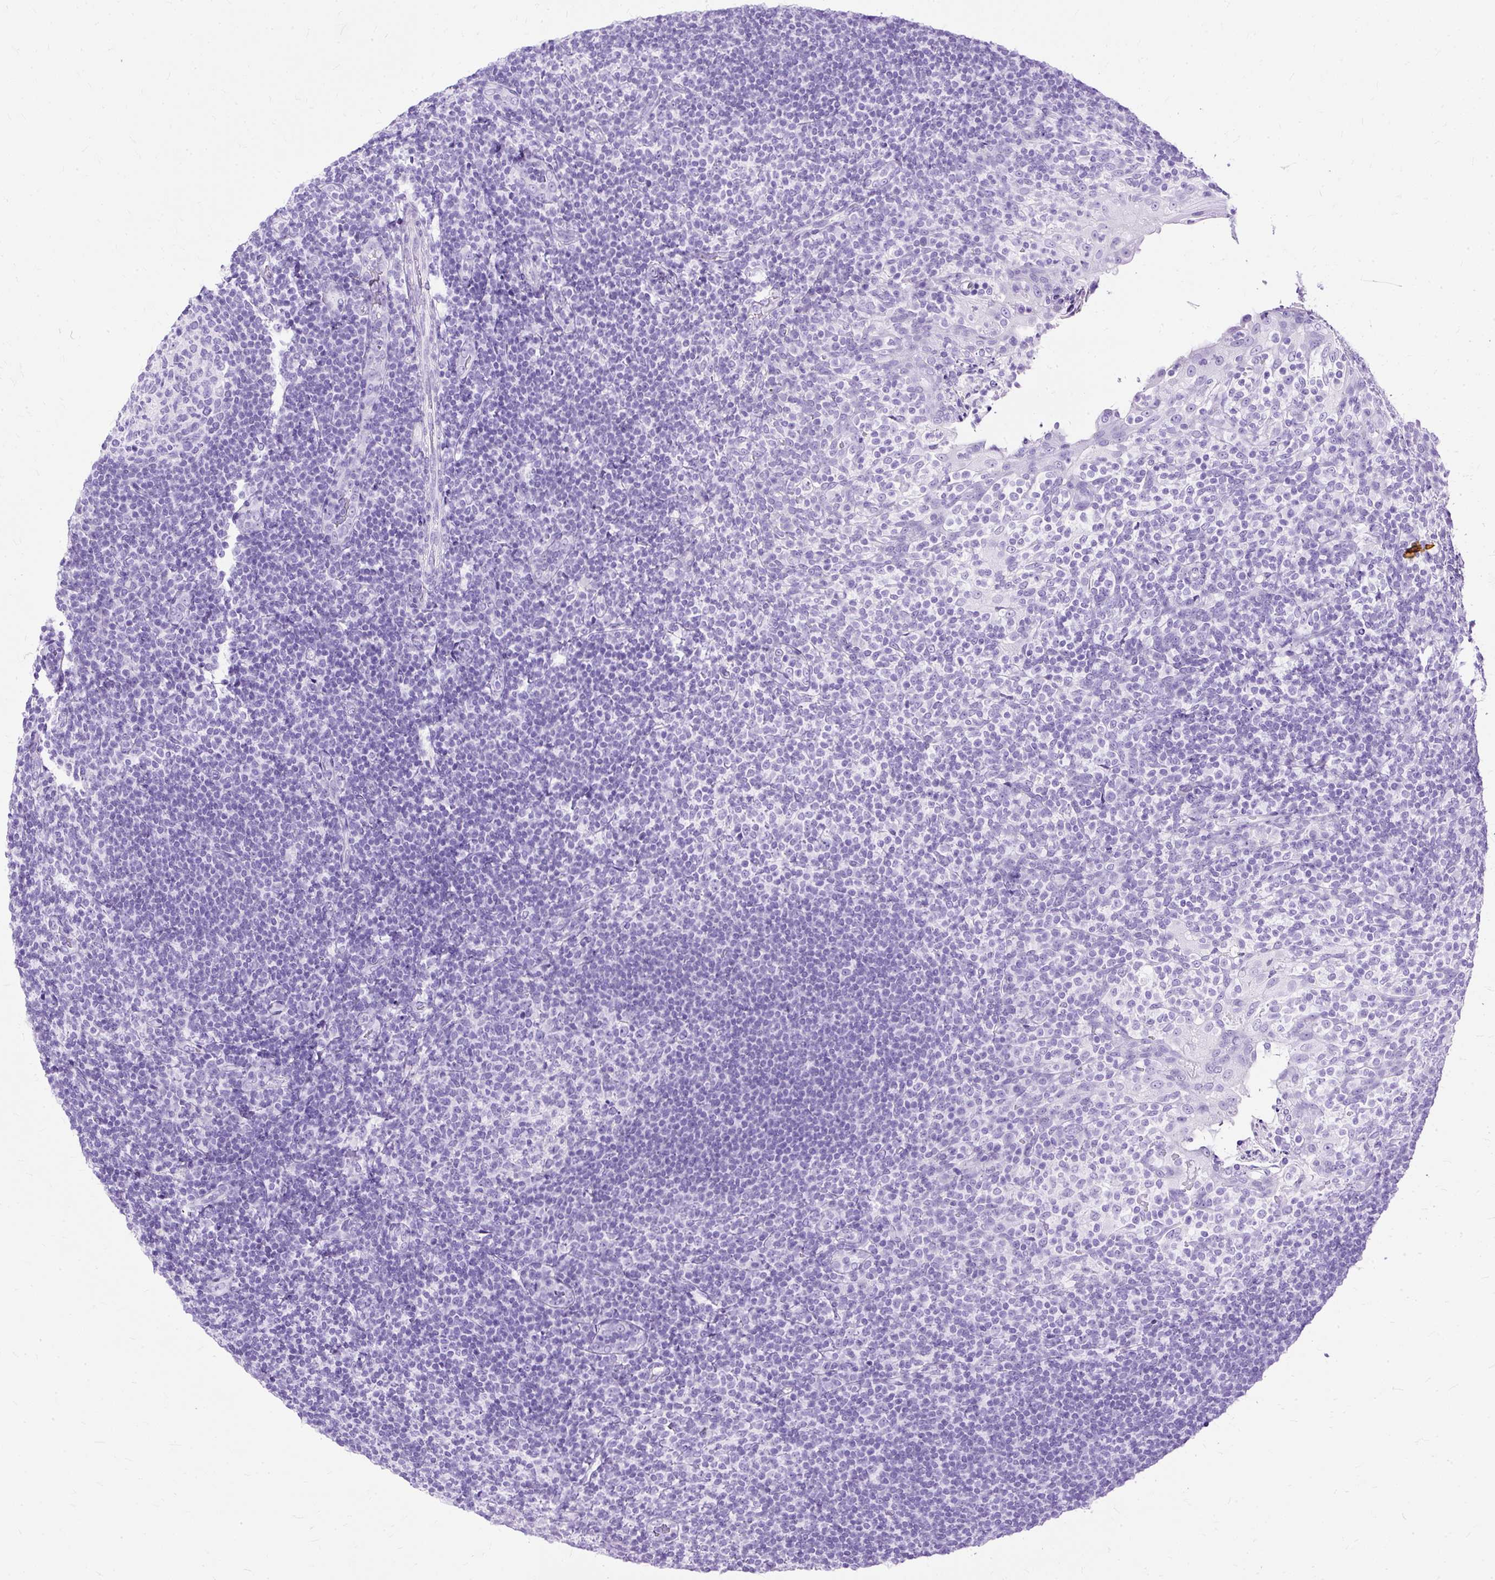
{"staining": {"intensity": "negative", "quantity": "none", "location": "none"}, "tissue": "tonsil", "cell_type": "Germinal center cells", "image_type": "normal", "snomed": [{"axis": "morphology", "description": "Normal tissue, NOS"}, {"axis": "topography", "description": "Tonsil"}], "caption": "Germinal center cells show no significant positivity in benign tonsil. (Stains: DAB (3,3'-diaminobenzidine) immunohistochemistry (IHC) with hematoxylin counter stain, Microscopy: brightfield microscopy at high magnification).", "gene": "SLC8A2", "patient": {"sex": "female", "age": 10}}